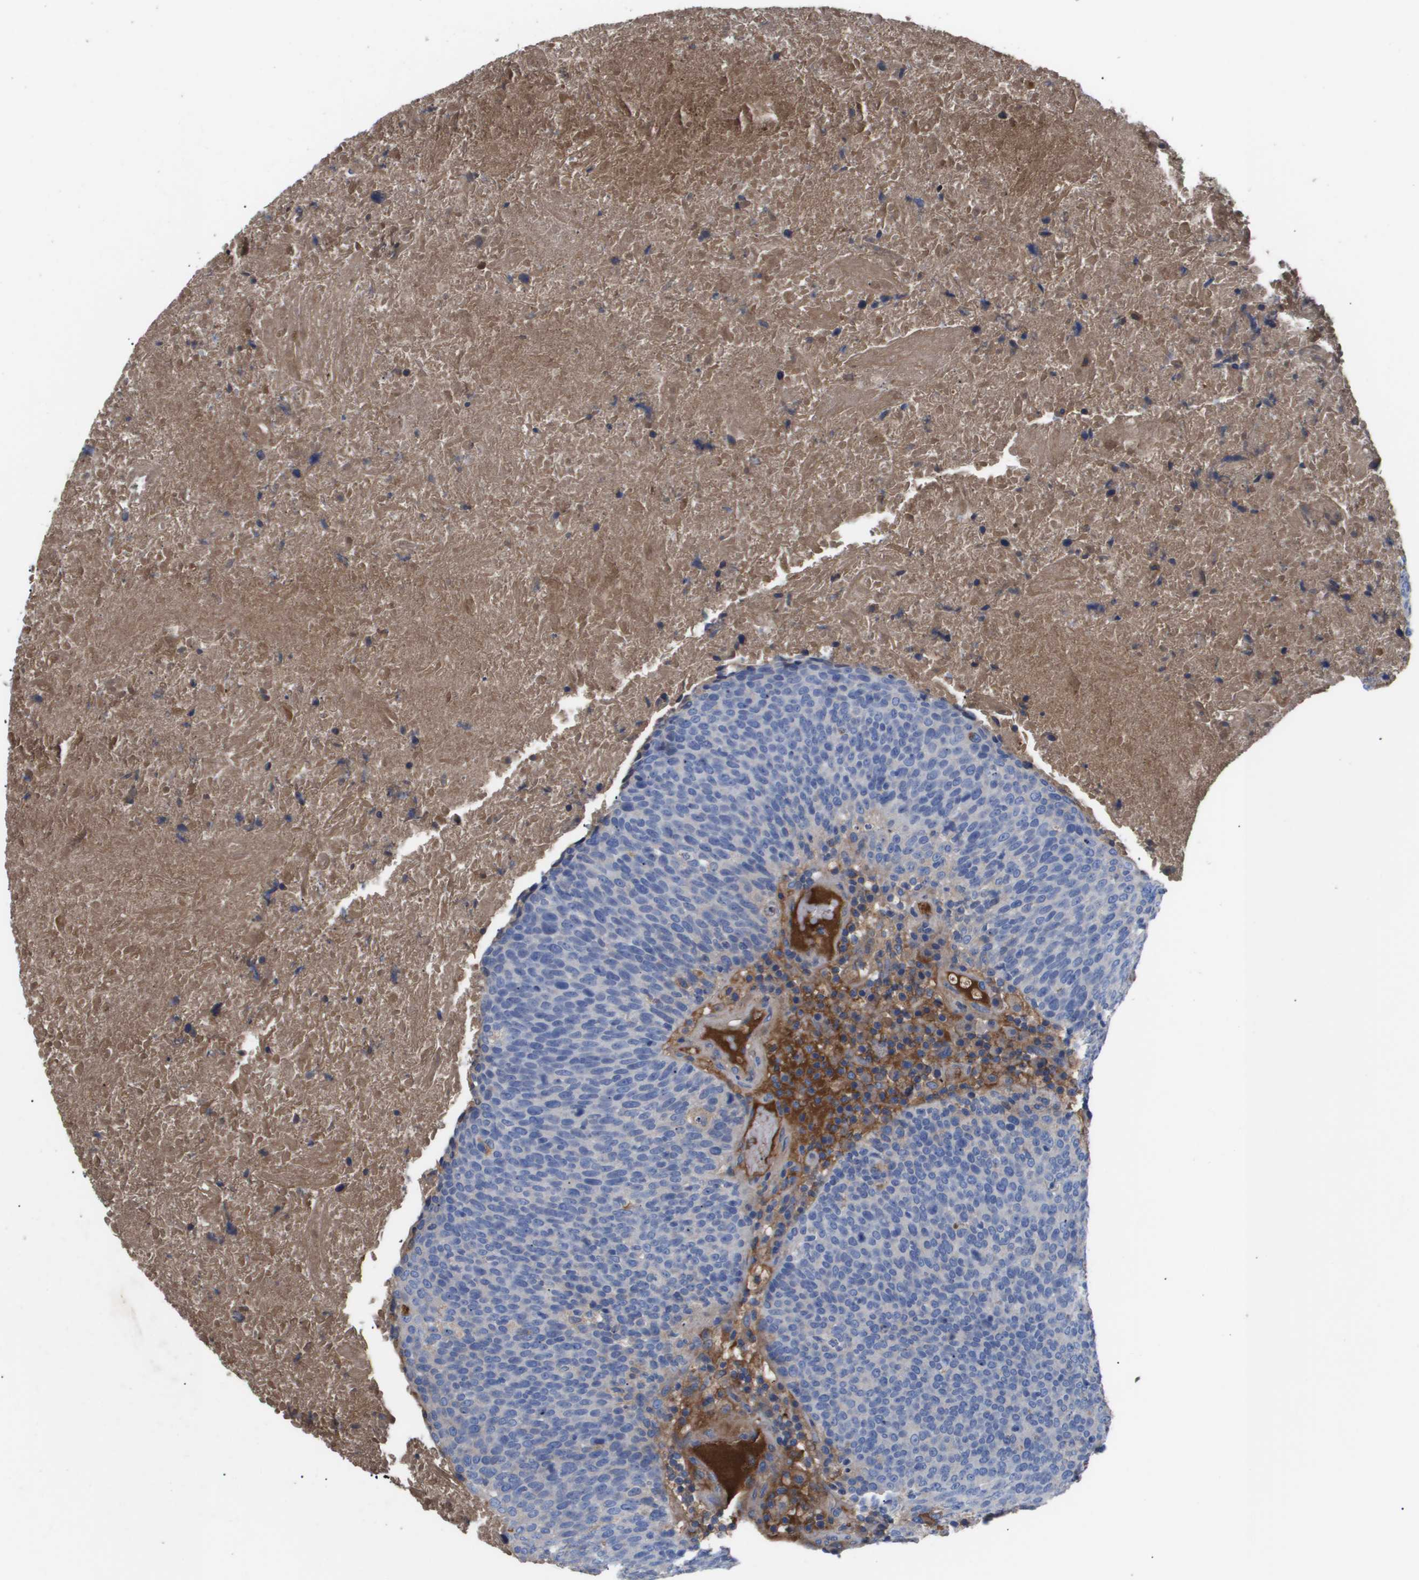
{"staining": {"intensity": "moderate", "quantity": "<25%", "location": "cytoplasmic/membranous"}, "tissue": "head and neck cancer", "cell_type": "Tumor cells", "image_type": "cancer", "snomed": [{"axis": "morphology", "description": "Squamous cell carcinoma, NOS"}, {"axis": "morphology", "description": "Squamous cell carcinoma, metastatic, NOS"}, {"axis": "topography", "description": "Lymph node"}, {"axis": "topography", "description": "Head-Neck"}], "caption": "Immunohistochemistry (DAB) staining of human metastatic squamous cell carcinoma (head and neck) reveals moderate cytoplasmic/membranous protein staining in approximately <25% of tumor cells.", "gene": "SERPINA6", "patient": {"sex": "male", "age": 62}}